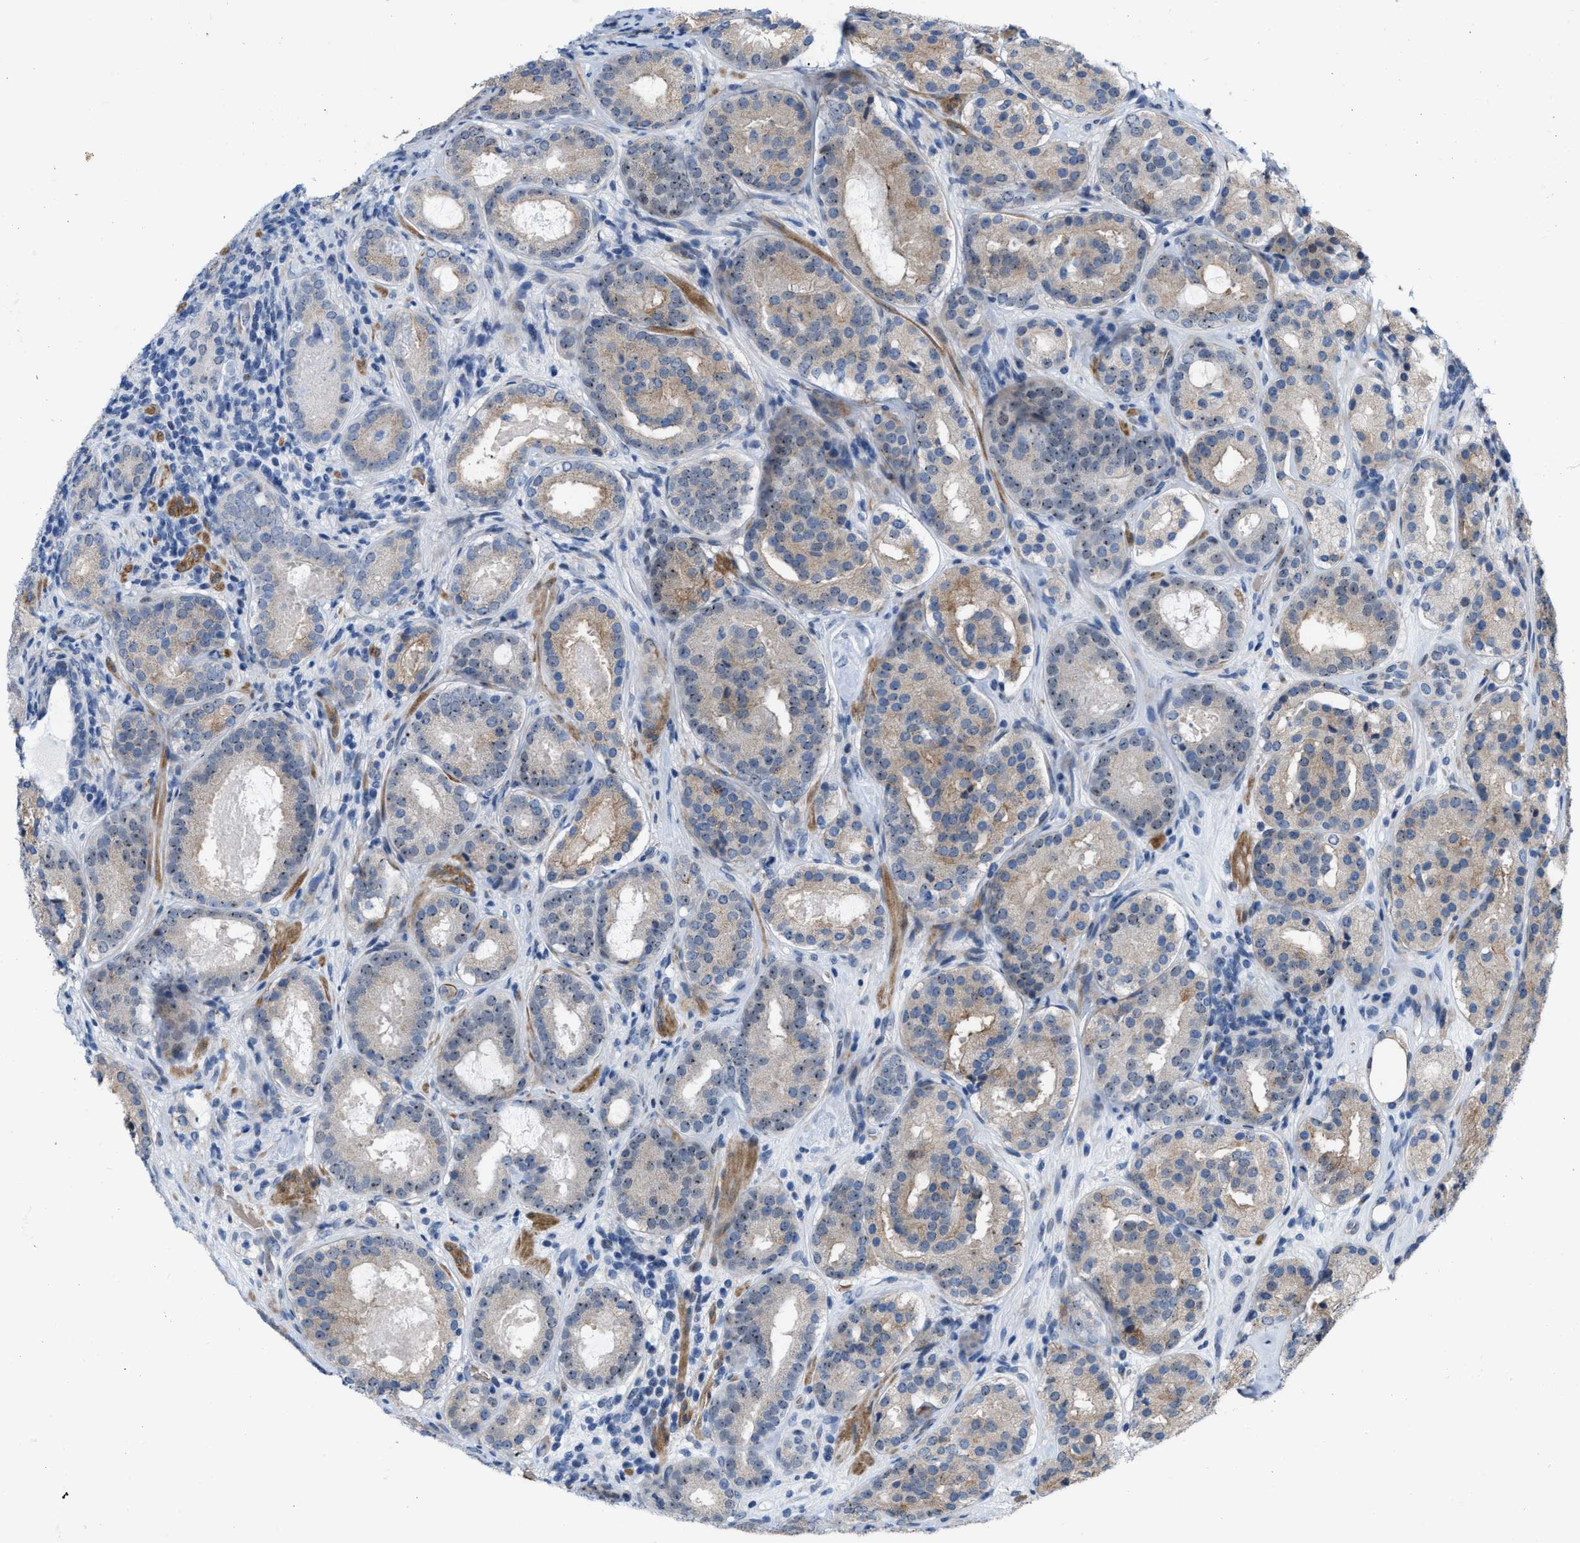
{"staining": {"intensity": "weak", "quantity": "25%-75%", "location": "cytoplasmic/membranous,nuclear"}, "tissue": "prostate cancer", "cell_type": "Tumor cells", "image_type": "cancer", "snomed": [{"axis": "morphology", "description": "Adenocarcinoma, Low grade"}, {"axis": "topography", "description": "Prostate"}], "caption": "Immunohistochemical staining of human prostate low-grade adenocarcinoma shows low levels of weak cytoplasmic/membranous and nuclear staining in about 25%-75% of tumor cells.", "gene": "POLR1F", "patient": {"sex": "male", "age": 69}}